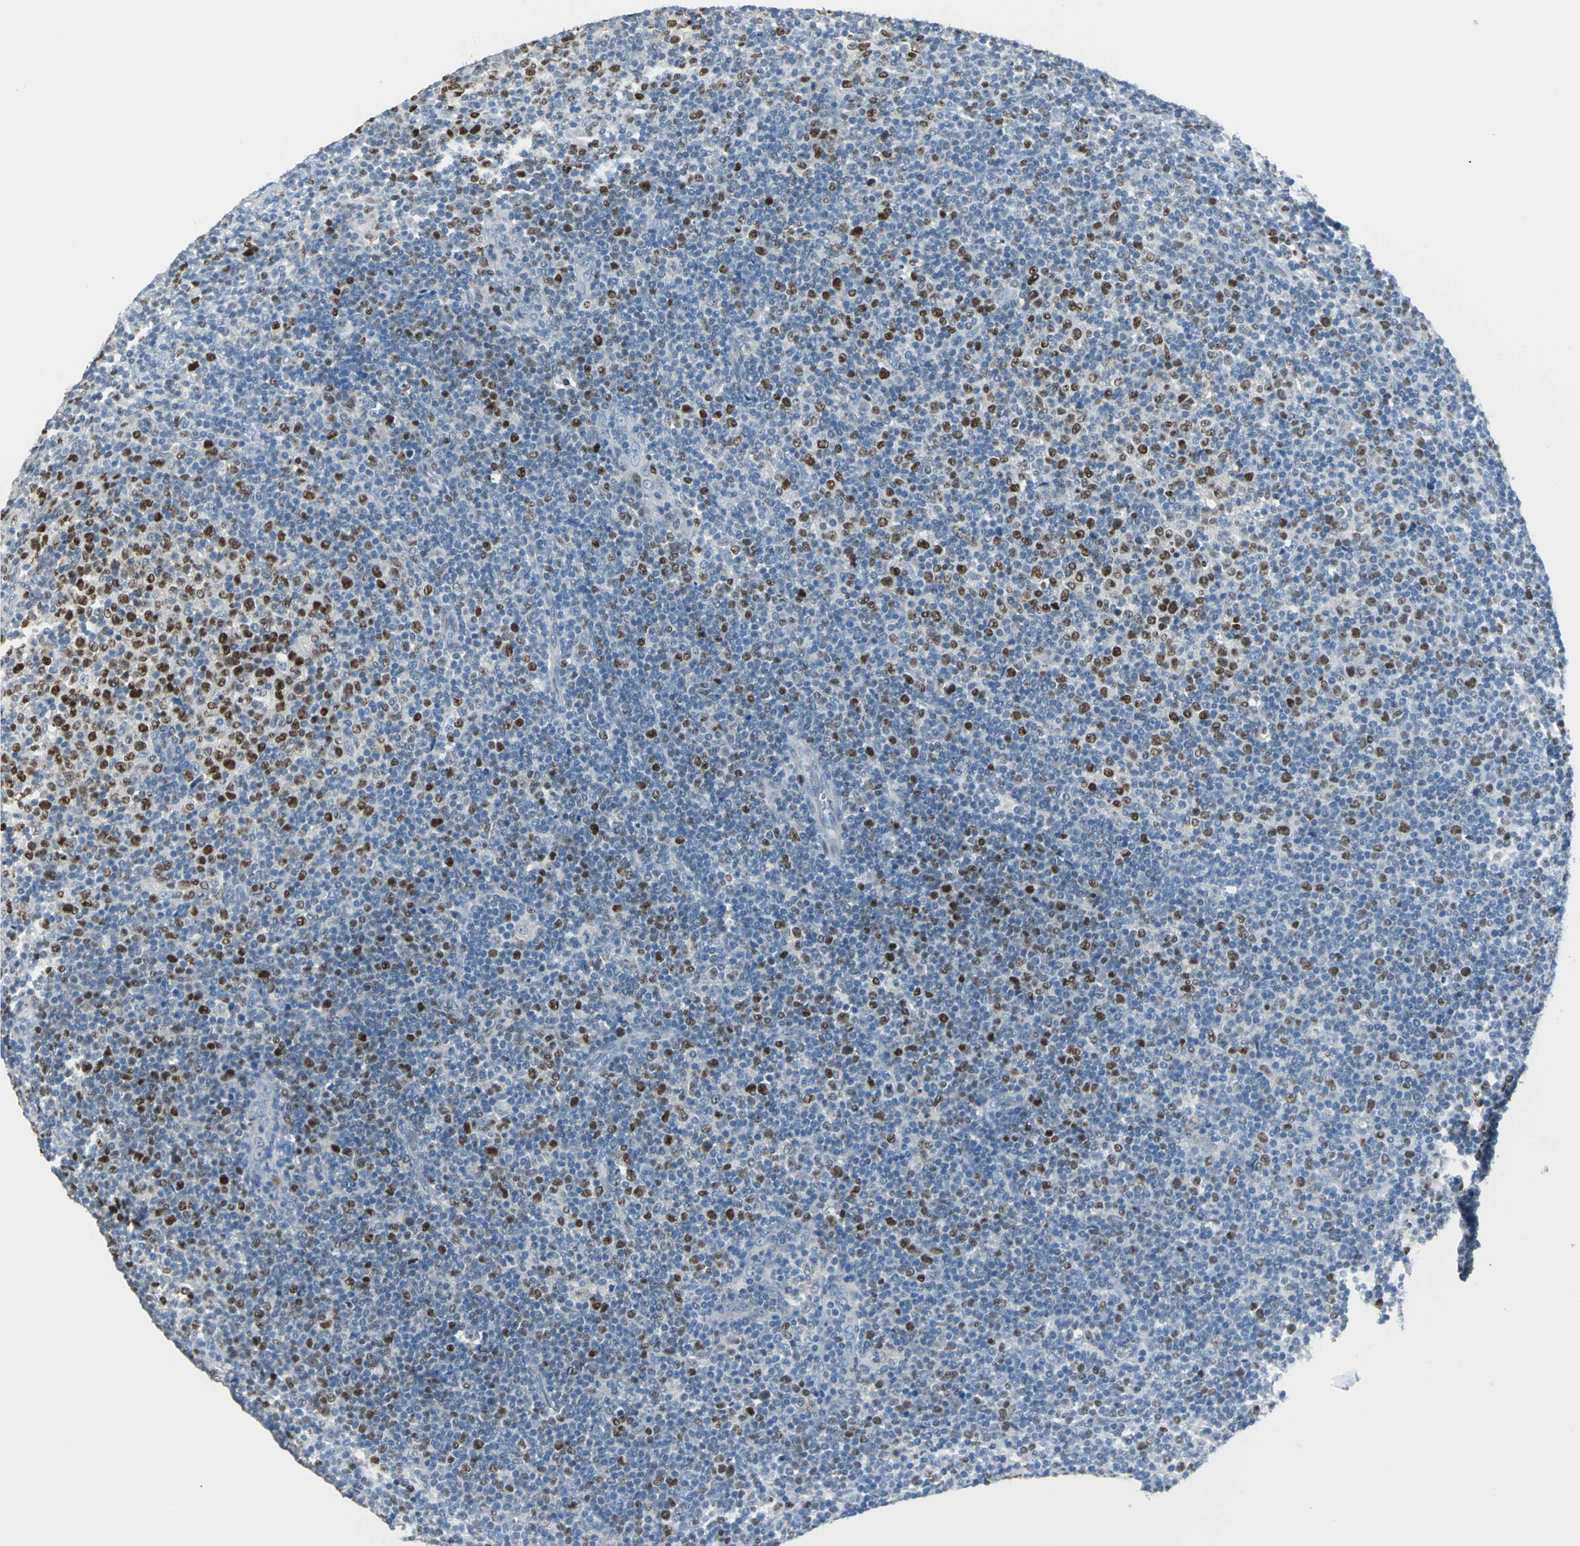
{"staining": {"intensity": "moderate", "quantity": "25%-75%", "location": "nuclear"}, "tissue": "lymphoma", "cell_type": "Tumor cells", "image_type": "cancer", "snomed": [{"axis": "morphology", "description": "Malignant lymphoma, non-Hodgkin's type, Low grade"}, {"axis": "topography", "description": "Lymph node"}], "caption": "Protein analysis of malignant lymphoma, non-Hodgkin's type (low-grade) tissue reveals moderate nuclear staining in approximately 25%-75% of tumor cells.", "gene": "MCM3", "patient": {"sex": "male", "age": 70}}